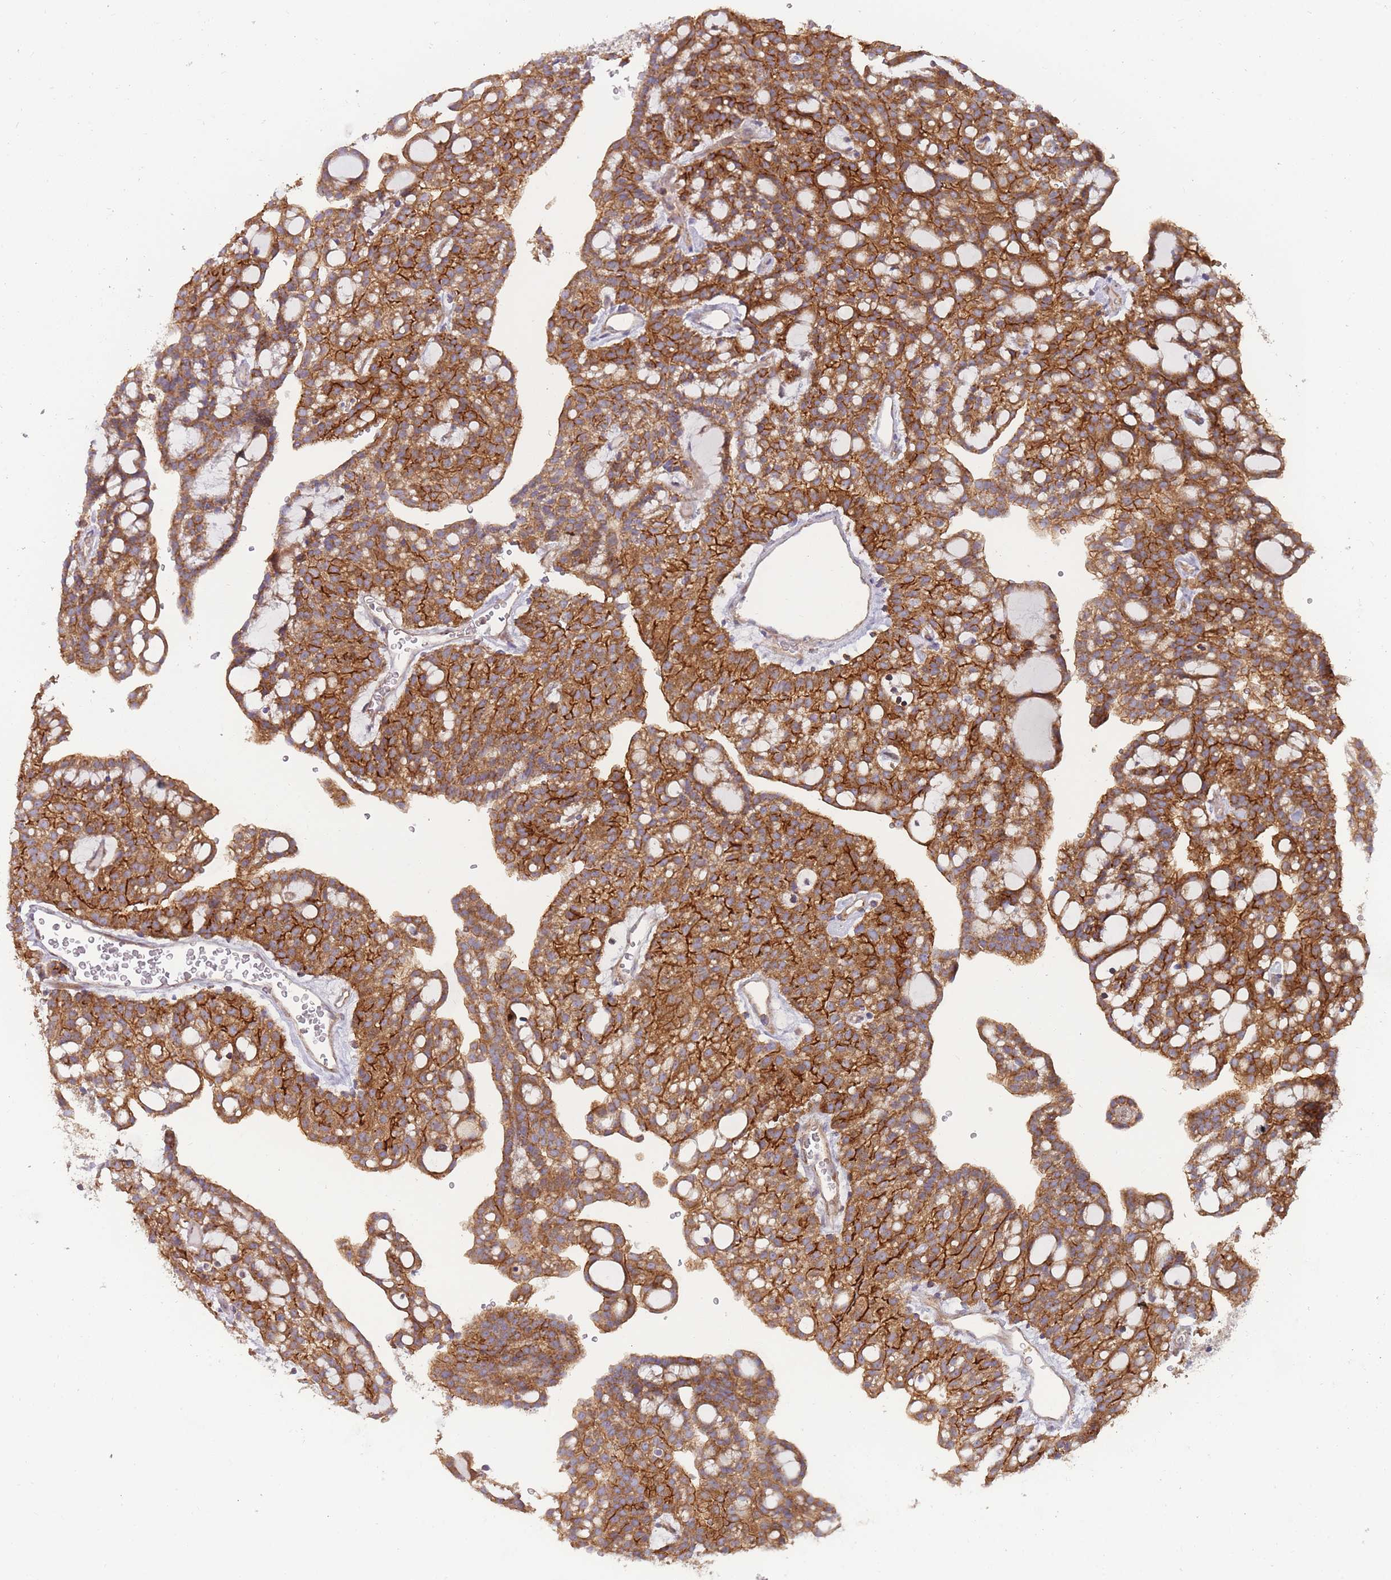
{"staining": {"intensity": "strong", "quantity": ">75%", "location": "cytoplasmic/membranous"}, "tissue": "renal cancer", "cell_type": "Tumor cells", "image_type": "cancer", "snomed": [{"axis": "morphology", "description": "Adenocarcinoma, NOS"}, {"axis": "topography", "description": "Kidney"}], "caption": "Immunohistochemistry of renal adenocarcinoma reveals high levels of strong cytoplasmic/membranous expression in approximately >75% of tumor cells.", "gene": "NDUFA9", "patient": {"sex": "male", "age": 63}}